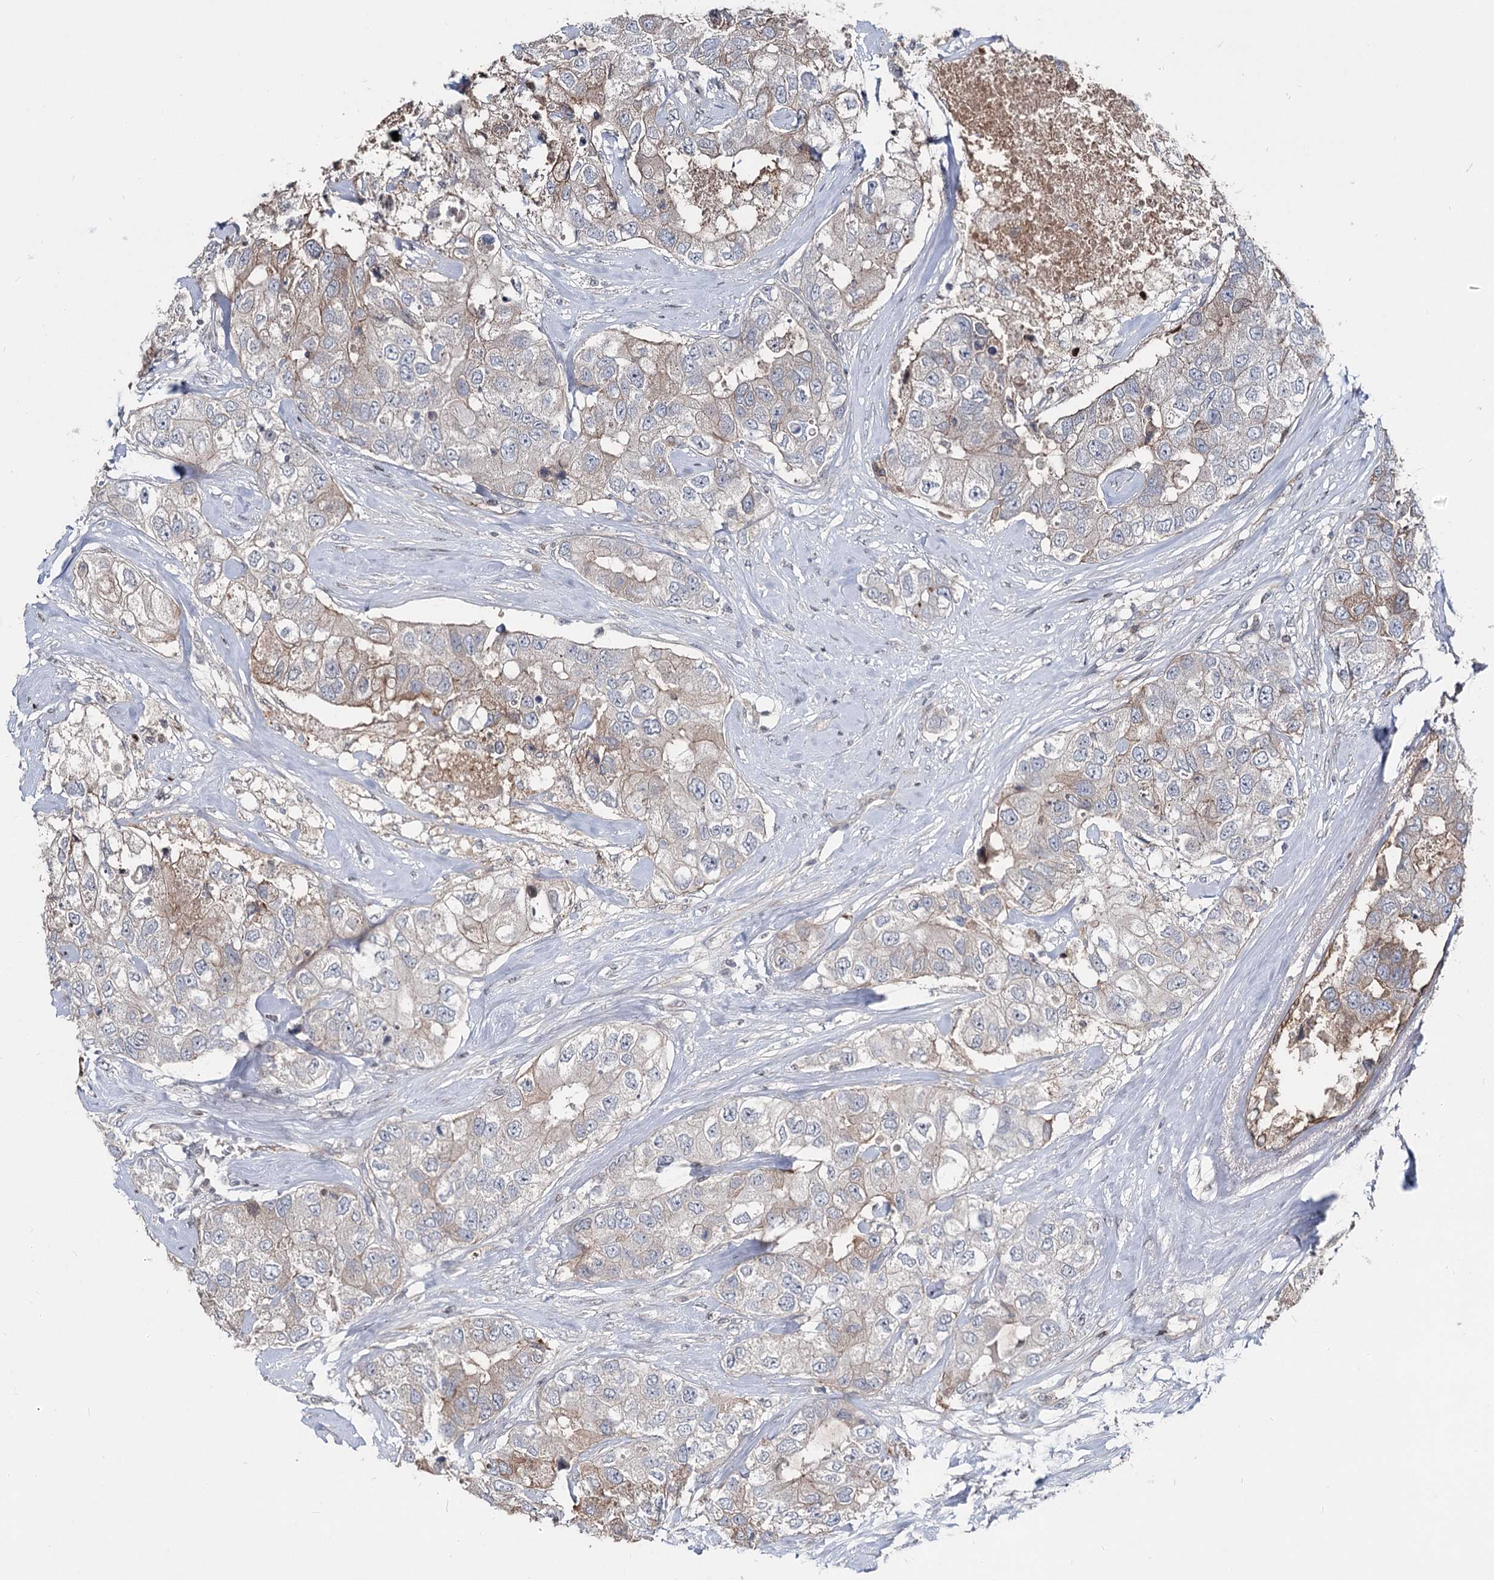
{"staining": {"intensity": "weak", "quantity": "<25%", "location": "cytoplasmic/membranous"}, "tissue": "breast cancer", "cell_type": "Tumor cells", "image_type": "cancer", "snomed": [{"axis": "morphology", "description": "Duct carcinoma"}, {"axis": "topography", "description": "Breast"}], "caption": "An immunohistochemistry (IHC) micrograph of breast cancer is shown. There is no staining in tumor cells of breast cancer.", "gene": "ITFG2", "patient": {"sex": "female", "age": 62}}